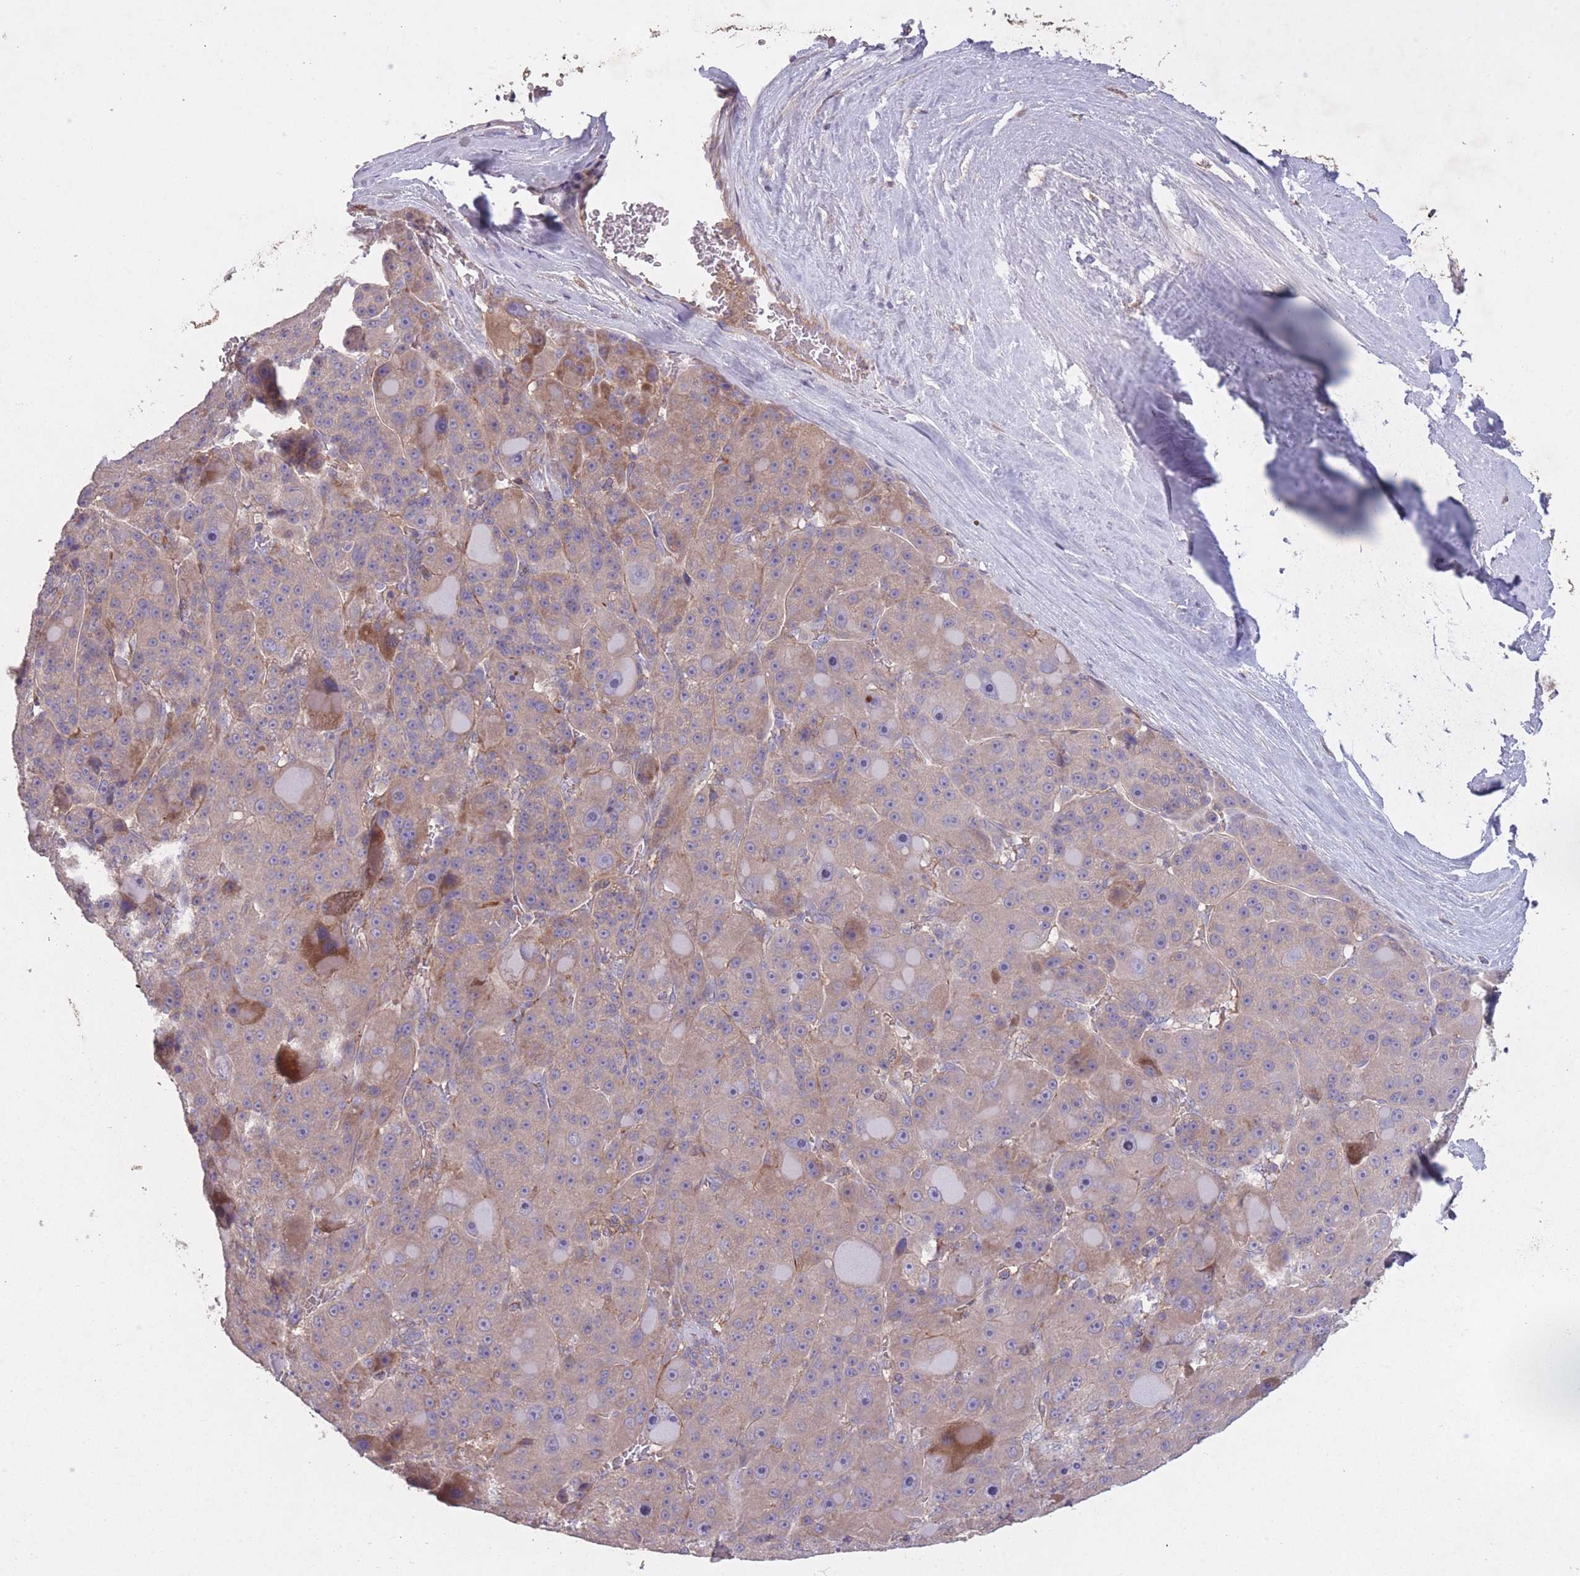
{"staining": {"intensity": "weak", "quantity": "<25%", "location": "cytoplasmic/membranous"}, "tissue": "liver cancer", "cell_type": "Tumor cells", "image_type": "cancer", "snomed": [{"axis": "morphology", "description": "Carcinoma, Hepatocellular, NOS"}, {"axis": "topography", "description": "Liver"}], "caption": "There is no significant positivity in tumor cells of hepatocellular carcinoma (liver). (Immunohistochemistry, brightfield microscopy, high magnification).", "gene": "OR2V2", "patient": {"sex": "male", "age": 76}}